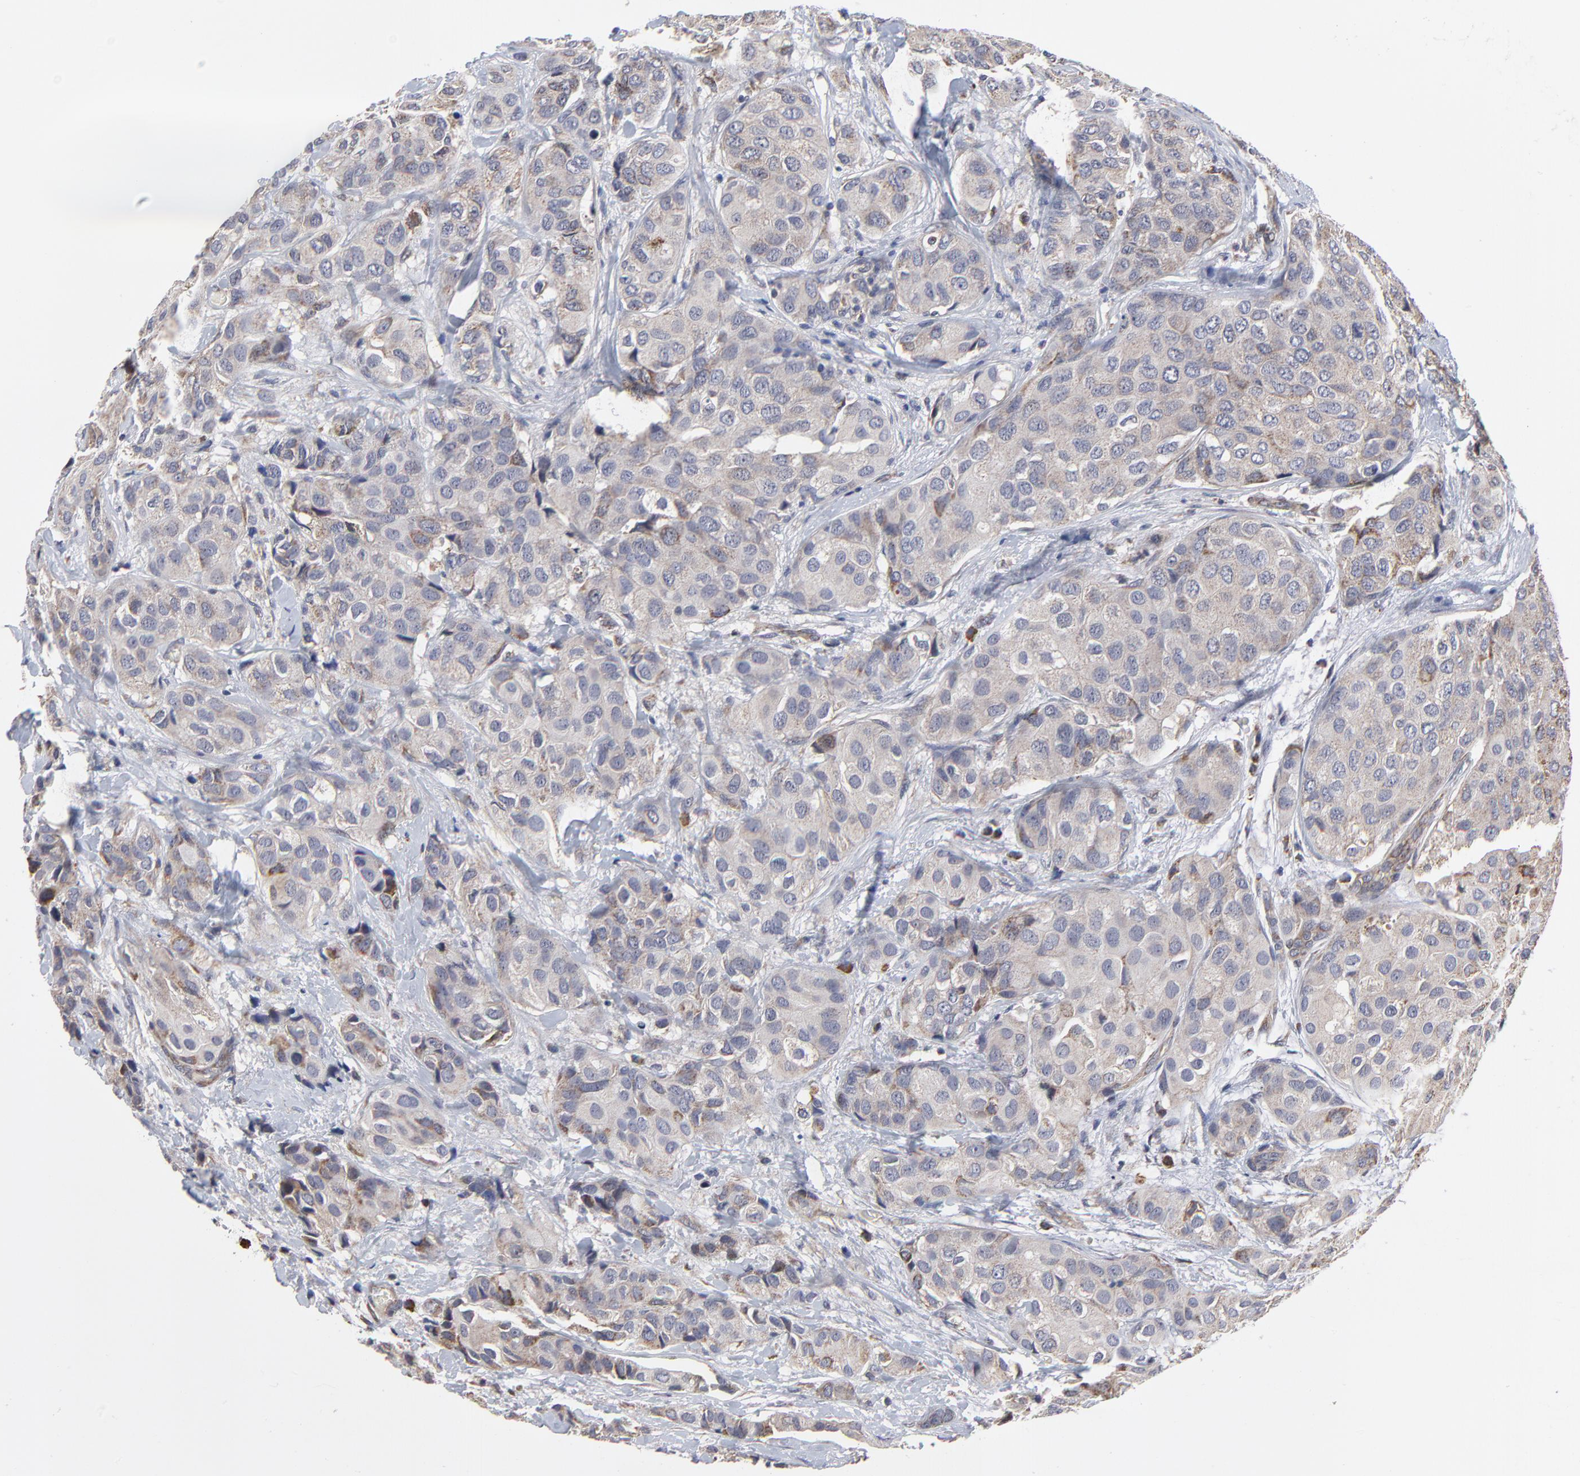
{"staining": {"intensity": "negative", "quantity": "none", "location": "none"}, "tissue": "breast cancer", "cell_type": "Tumor cells", "image_type": "cancer", "snomed": [{"axis": "morphology", "description": "Duct carcinoma"}, {"axis": "topography", "description": "Breast"}], "caption": "Human breast cancer stained for a protein using immunohistochemistry shows no expression in tumor cells.", "gene": "ZNF550", "patient": {"sex": "female", "age": 68}}